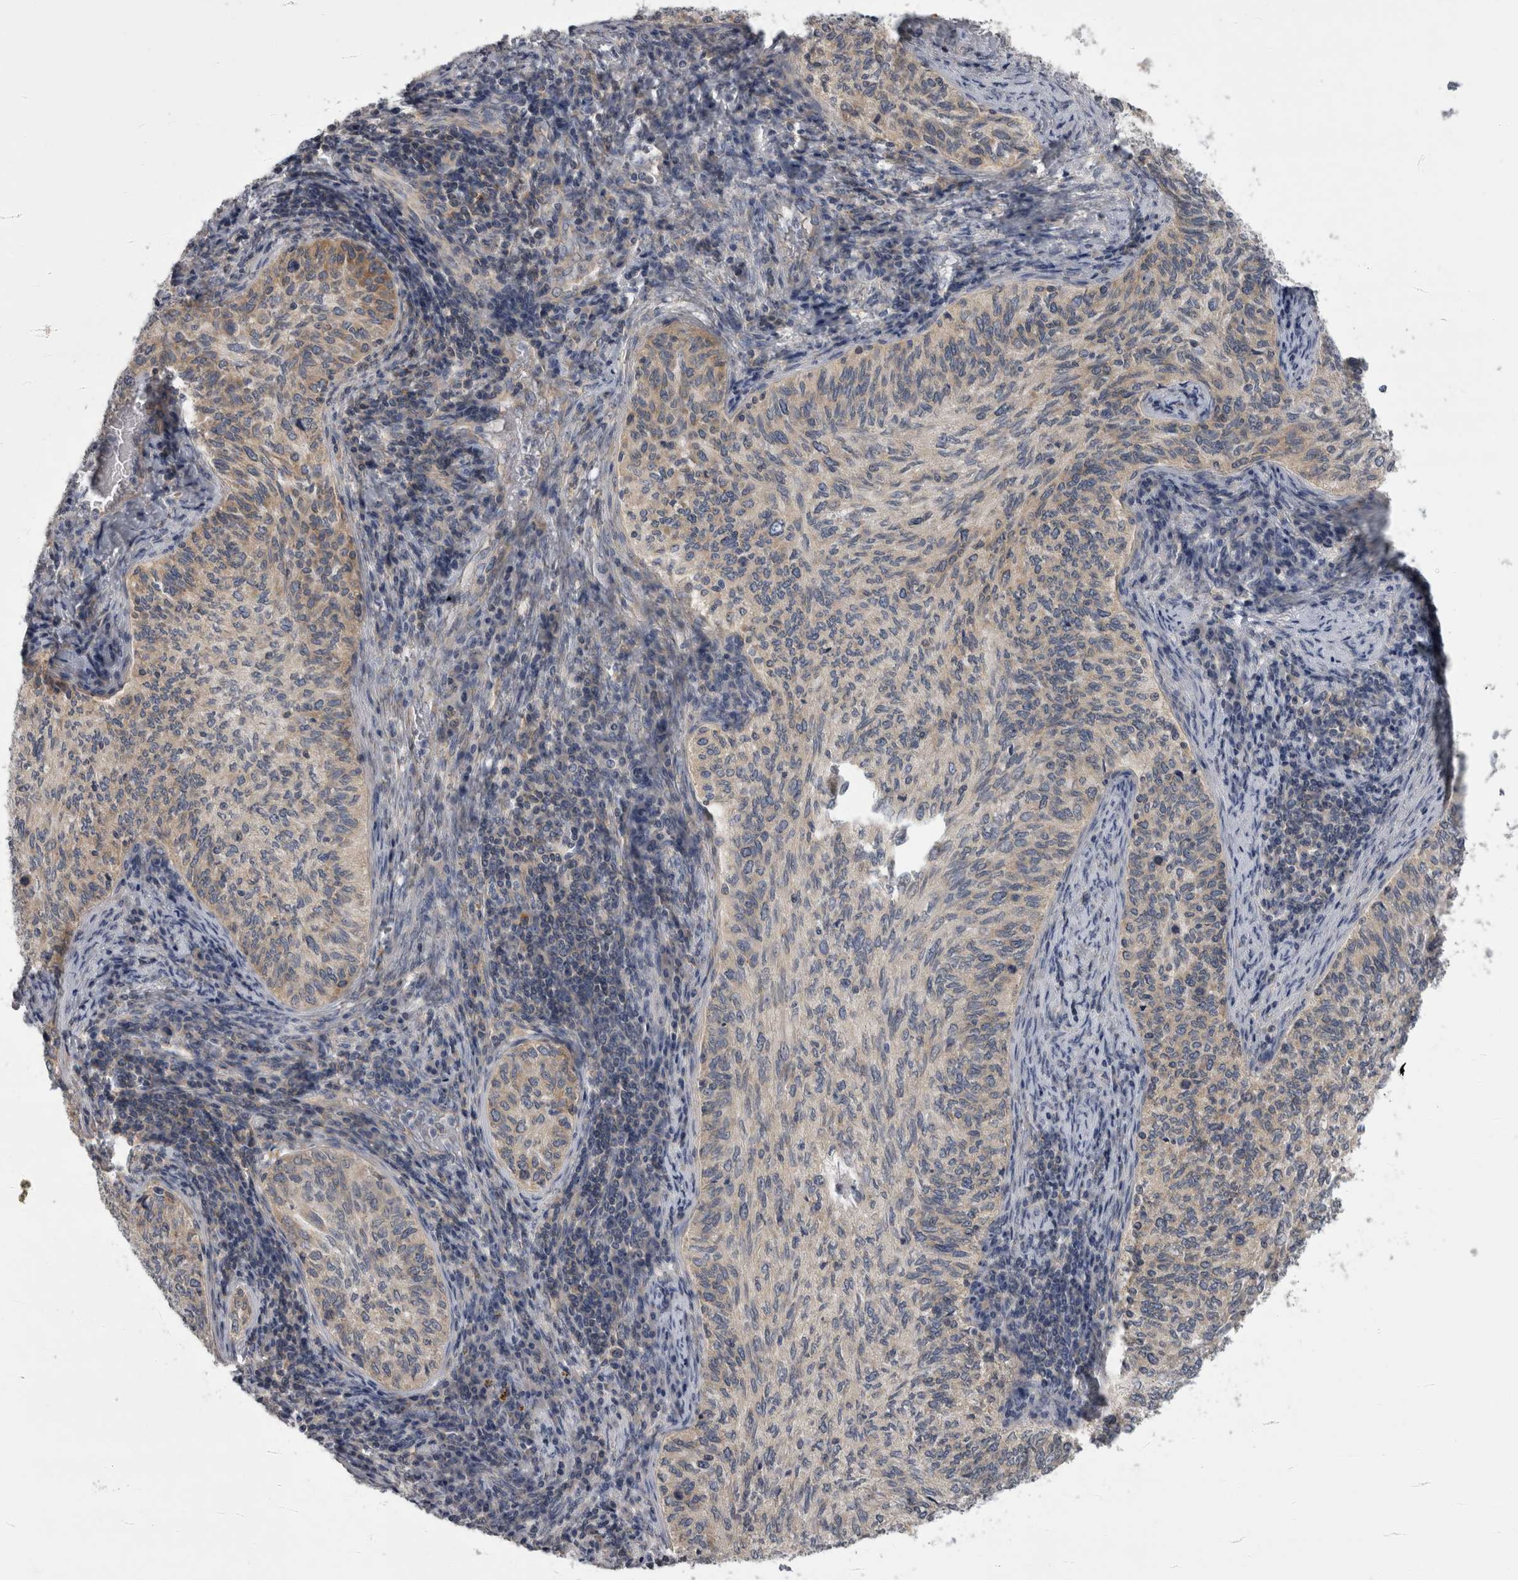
{"staining": {"intensity": "weak", "quantity": "25%-75%", "location": "cytoplasmic/membranous"}, "tissue": "cervical cancer", "cell_type": "Tumor cells", "image_type": "cancer", "snomed": [{"axis": "morphology", "description": "Squamous cell carcinoma, NOS"}, {"axis": "topography", "description": "Cervix"}], "caption": "DAB immunohistochemical staining of cervical squamous cell carcinoma exhibits weak cytoplasmic/membranous protein staining in approximately 25%-75% of tumor cells. (DAB (3,3'-diaminobenzidine) IHC with brightfield microscopy, high magnification).", "gene": "PRRC2C", "patient": {"sex": "female", "age": 30}}